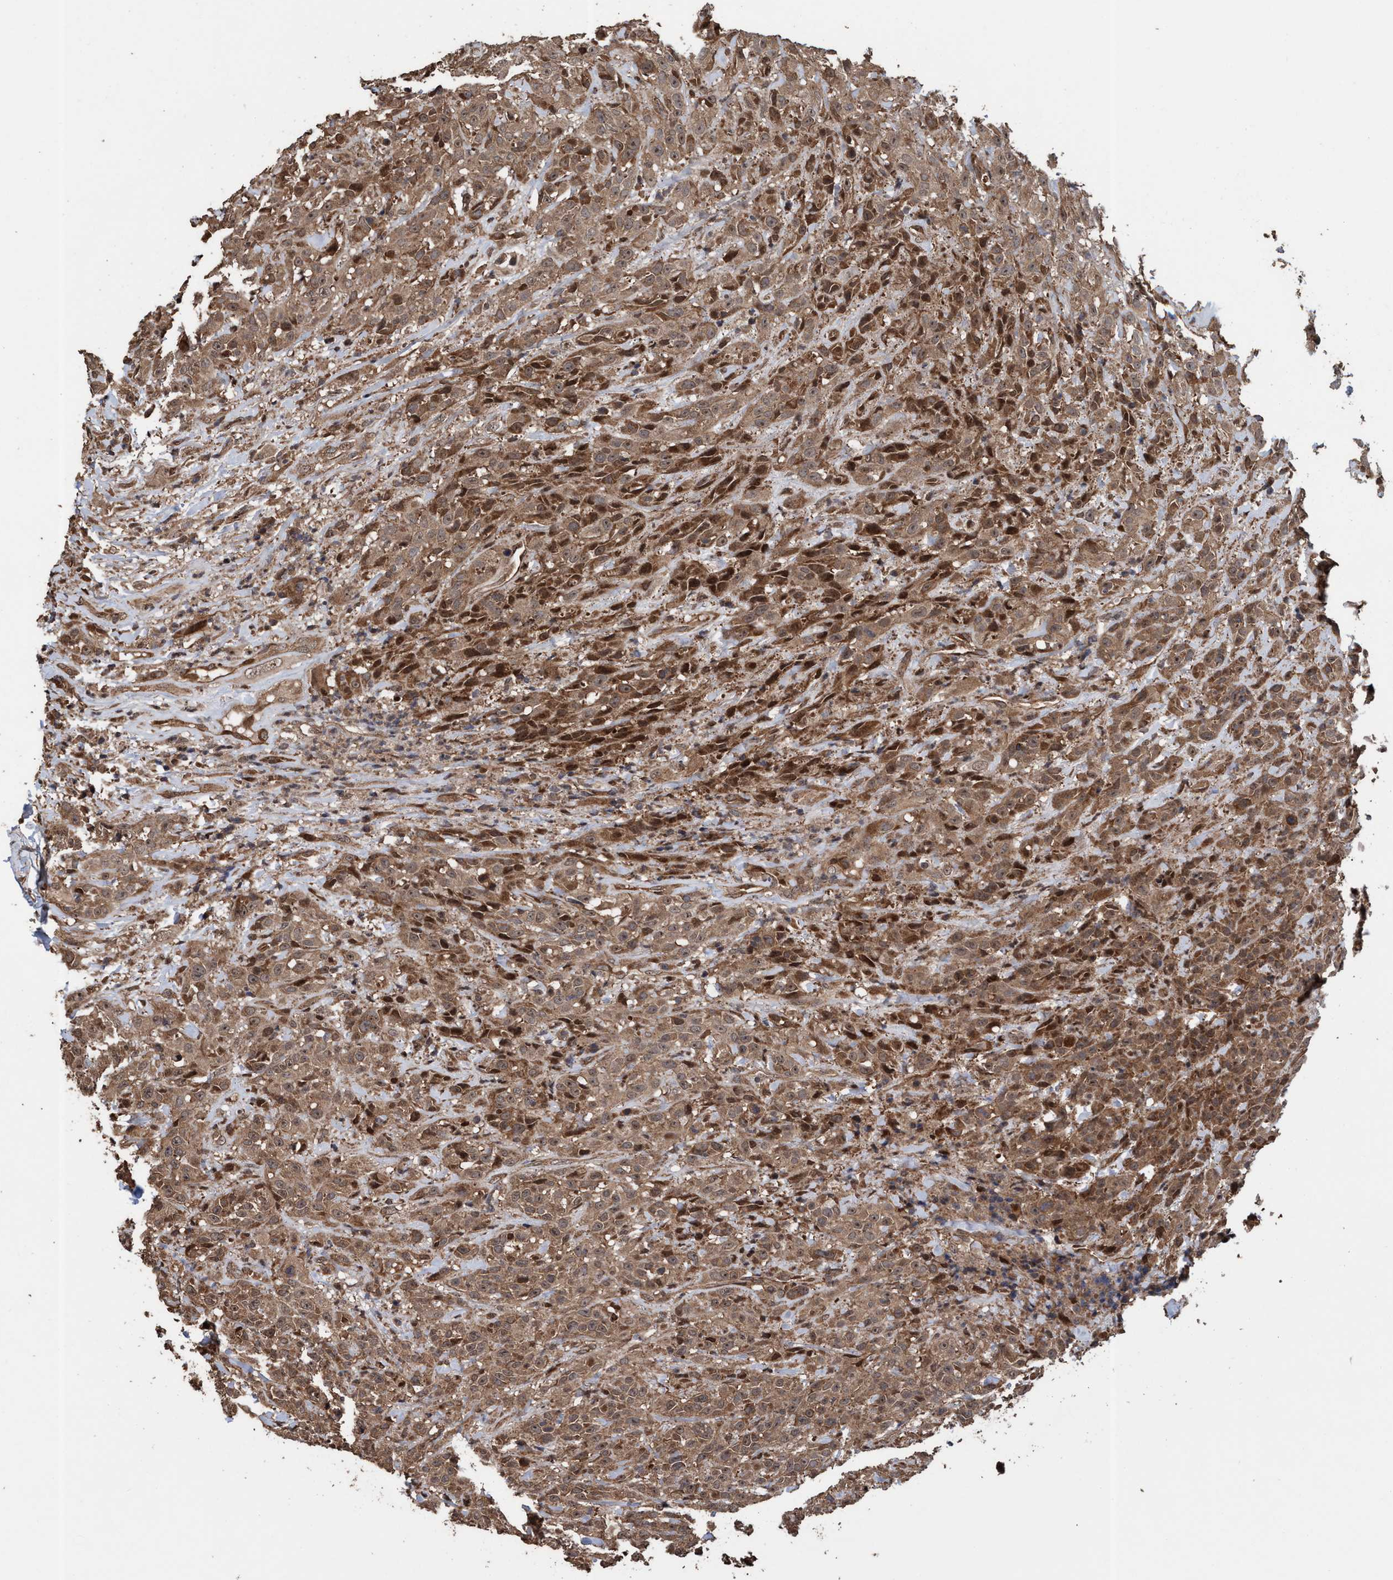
{"staining": {"intensity": "moderate", "quantity": ">75%", "location": "cytoplasmic/membranous,nuclear"}, "tissue": "head and neck cancer", "cell_type": "Tumor cells", "image_type": "cancer", "snomed": [{"axis": "morphology", "description": "Squamous cell carcinoma, NOS"}, {"axis": "topography", "description": "Head-Neck"}], "caption": "Immunohistochemical staining of human head and neck cancer demonstrates medium levels of moderate cytoplasmic/membranous and nuclear protein positivity in about >75% of tumor cells.", "gene": "TRPC7", "patient": {"sex": "male", "age": 62}}